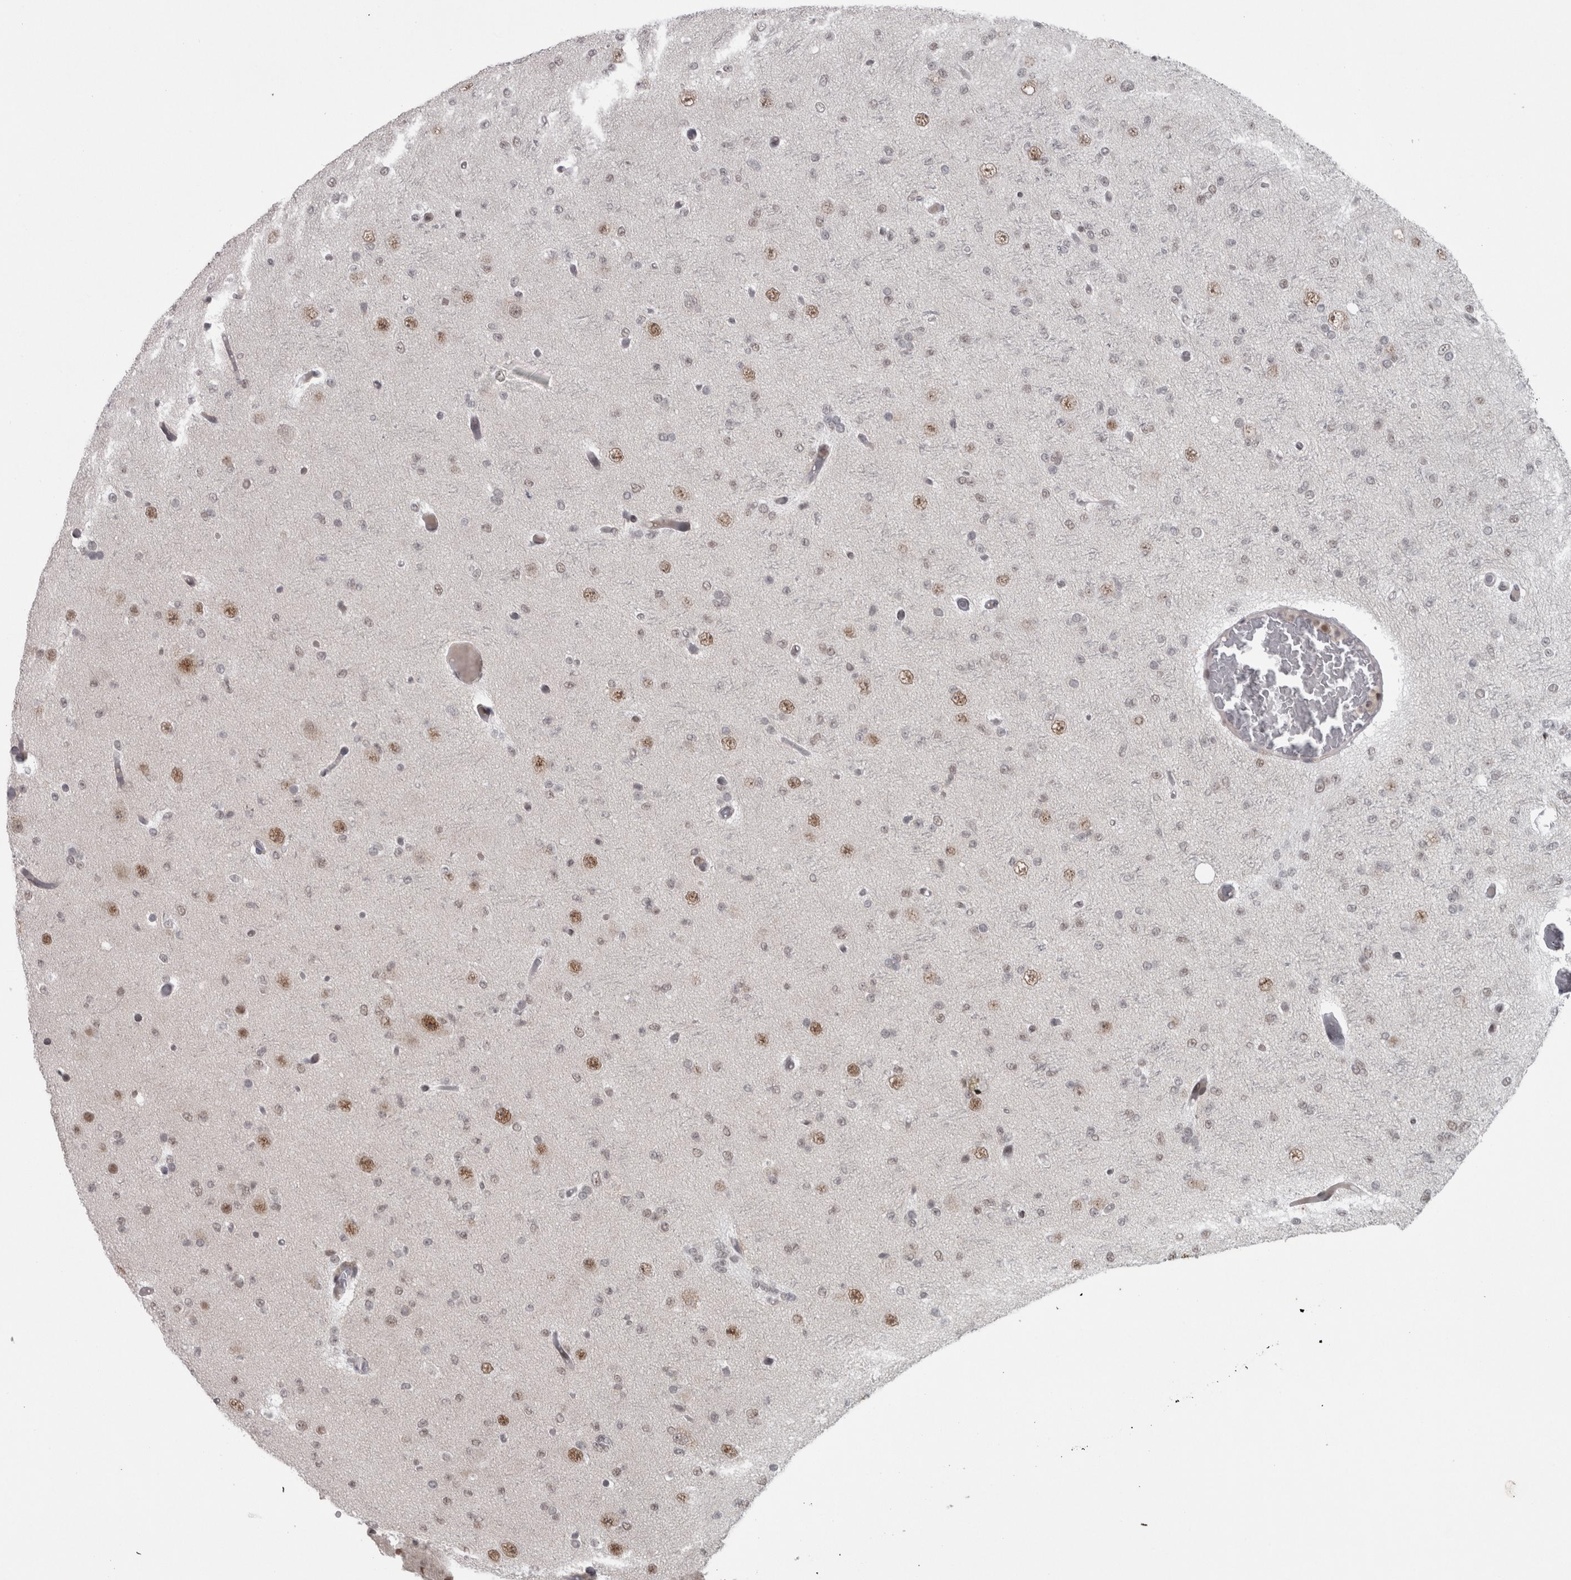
{"staining": {"intensity": "negative", "quantity": "none", "location": "none"}, "tissue": "glioma", "cell_type": "Tumor cells", "image_type": "cancer", "snomed": [{"axis": "morphology", "description": "Glioma, malignant, Low grade"}, {"axis": "topography", "description": "Brain"}], "caption": "The photomicrograph demonstrates no significant positivity in tumor cells of glioma. (Immunohistochemistry (ihc), brightfield microscopy, high magnification).", "gene": "MICU3", "patient": {"sex": "female", "age": 22}}